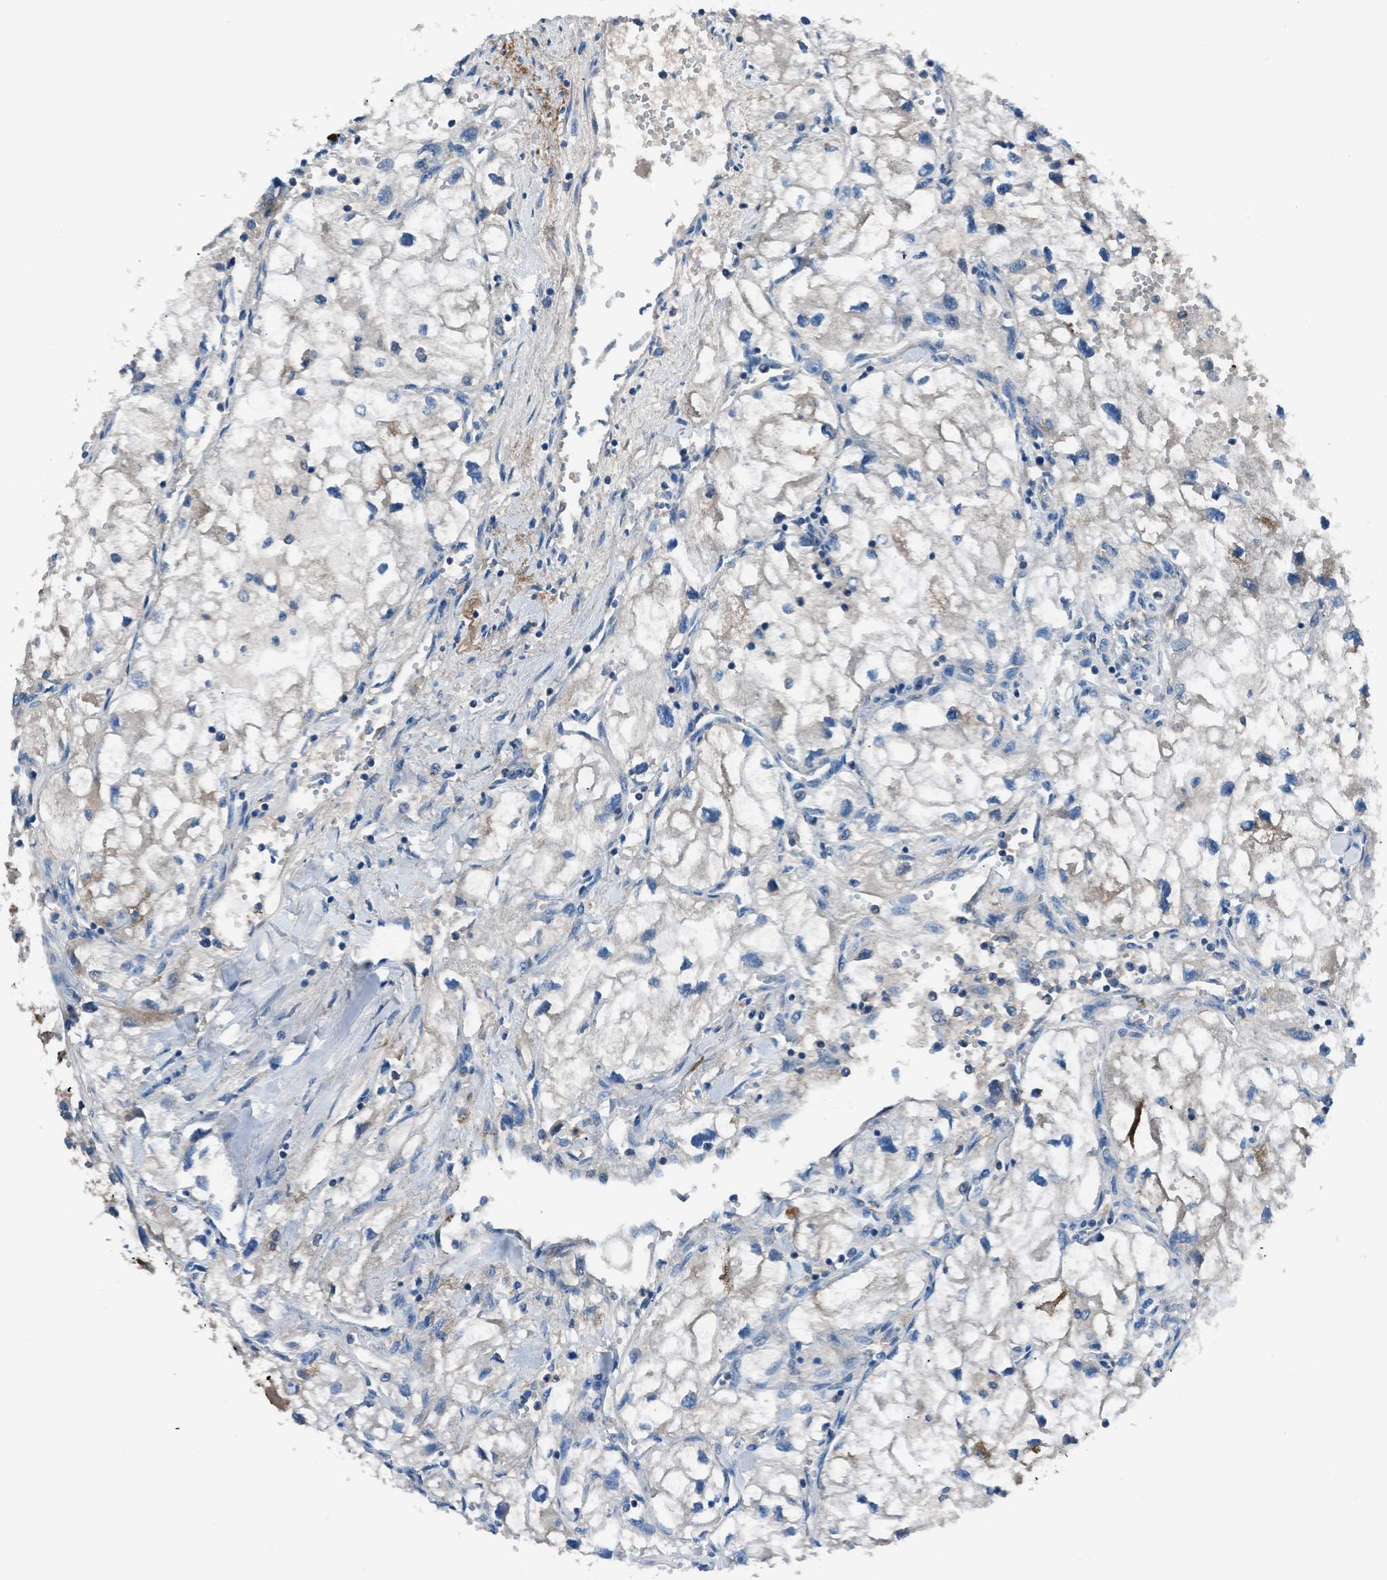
{"staining": {"intensity": "negative", "quantity": "none", "location": "none"}, "tissue": "renal cancer", "cell_type": "Tumor cells", "image_type": "cancer", "snomed": [{"axis": "morphology", "description": "Adenocarcinoma, NOS"}, {"axis": "topography", "description": "Kidney"}], "caption": "Protein analysis of renal adenocarcinoma displays no significant staining in tumor cells.", "gene": "SLC38A6", "patient": {"sex": "female", "age": 70}}